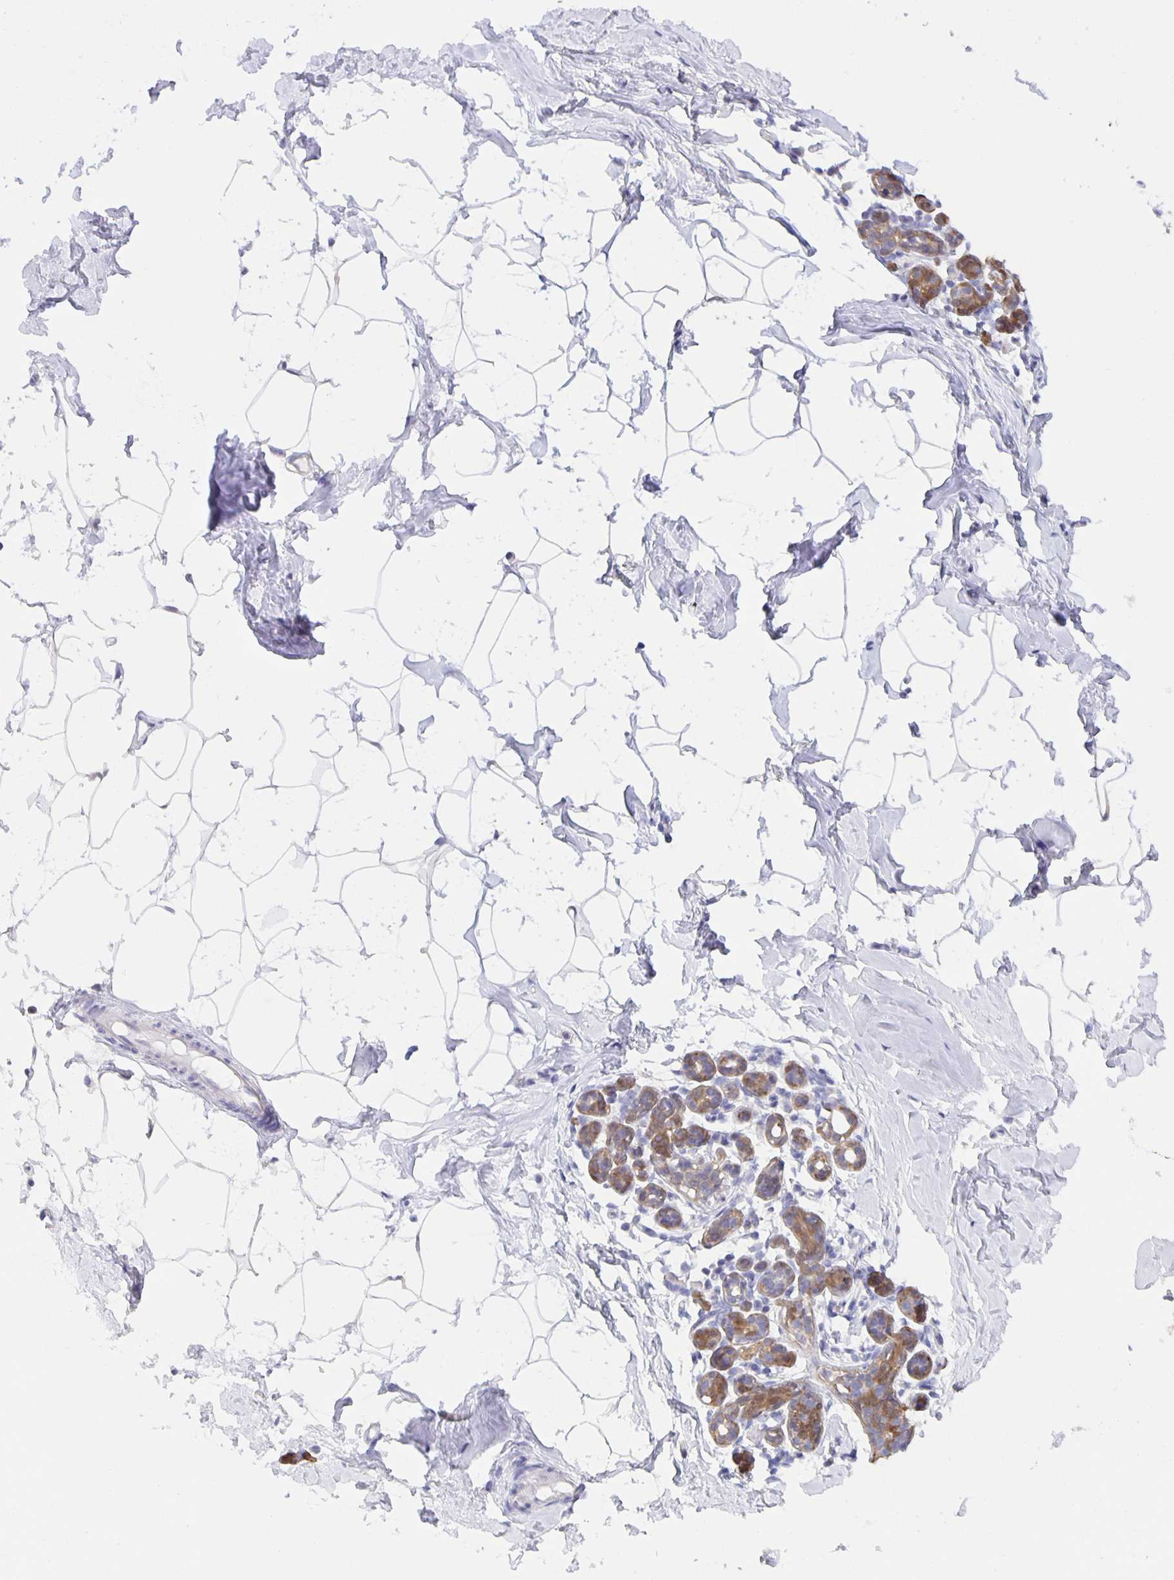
{"staining": {"intensity": "negative", "quantity": "none", "location": "none"}, "tissue": "breast", "cell_type": "Adipocytes", "image_type": "normal", "snomed": [{"axis": "morphology", "description": "Normal tissue, NOS"}, {"axis": "topography", "description": "Breast"}], "caption": "Adipocytes show no significant protein expression in benign breast. (IHC, brightfield microscopy, high magnification).", "gene": "MARCHF6", "patient": {"sex": "female", "age": 32}}